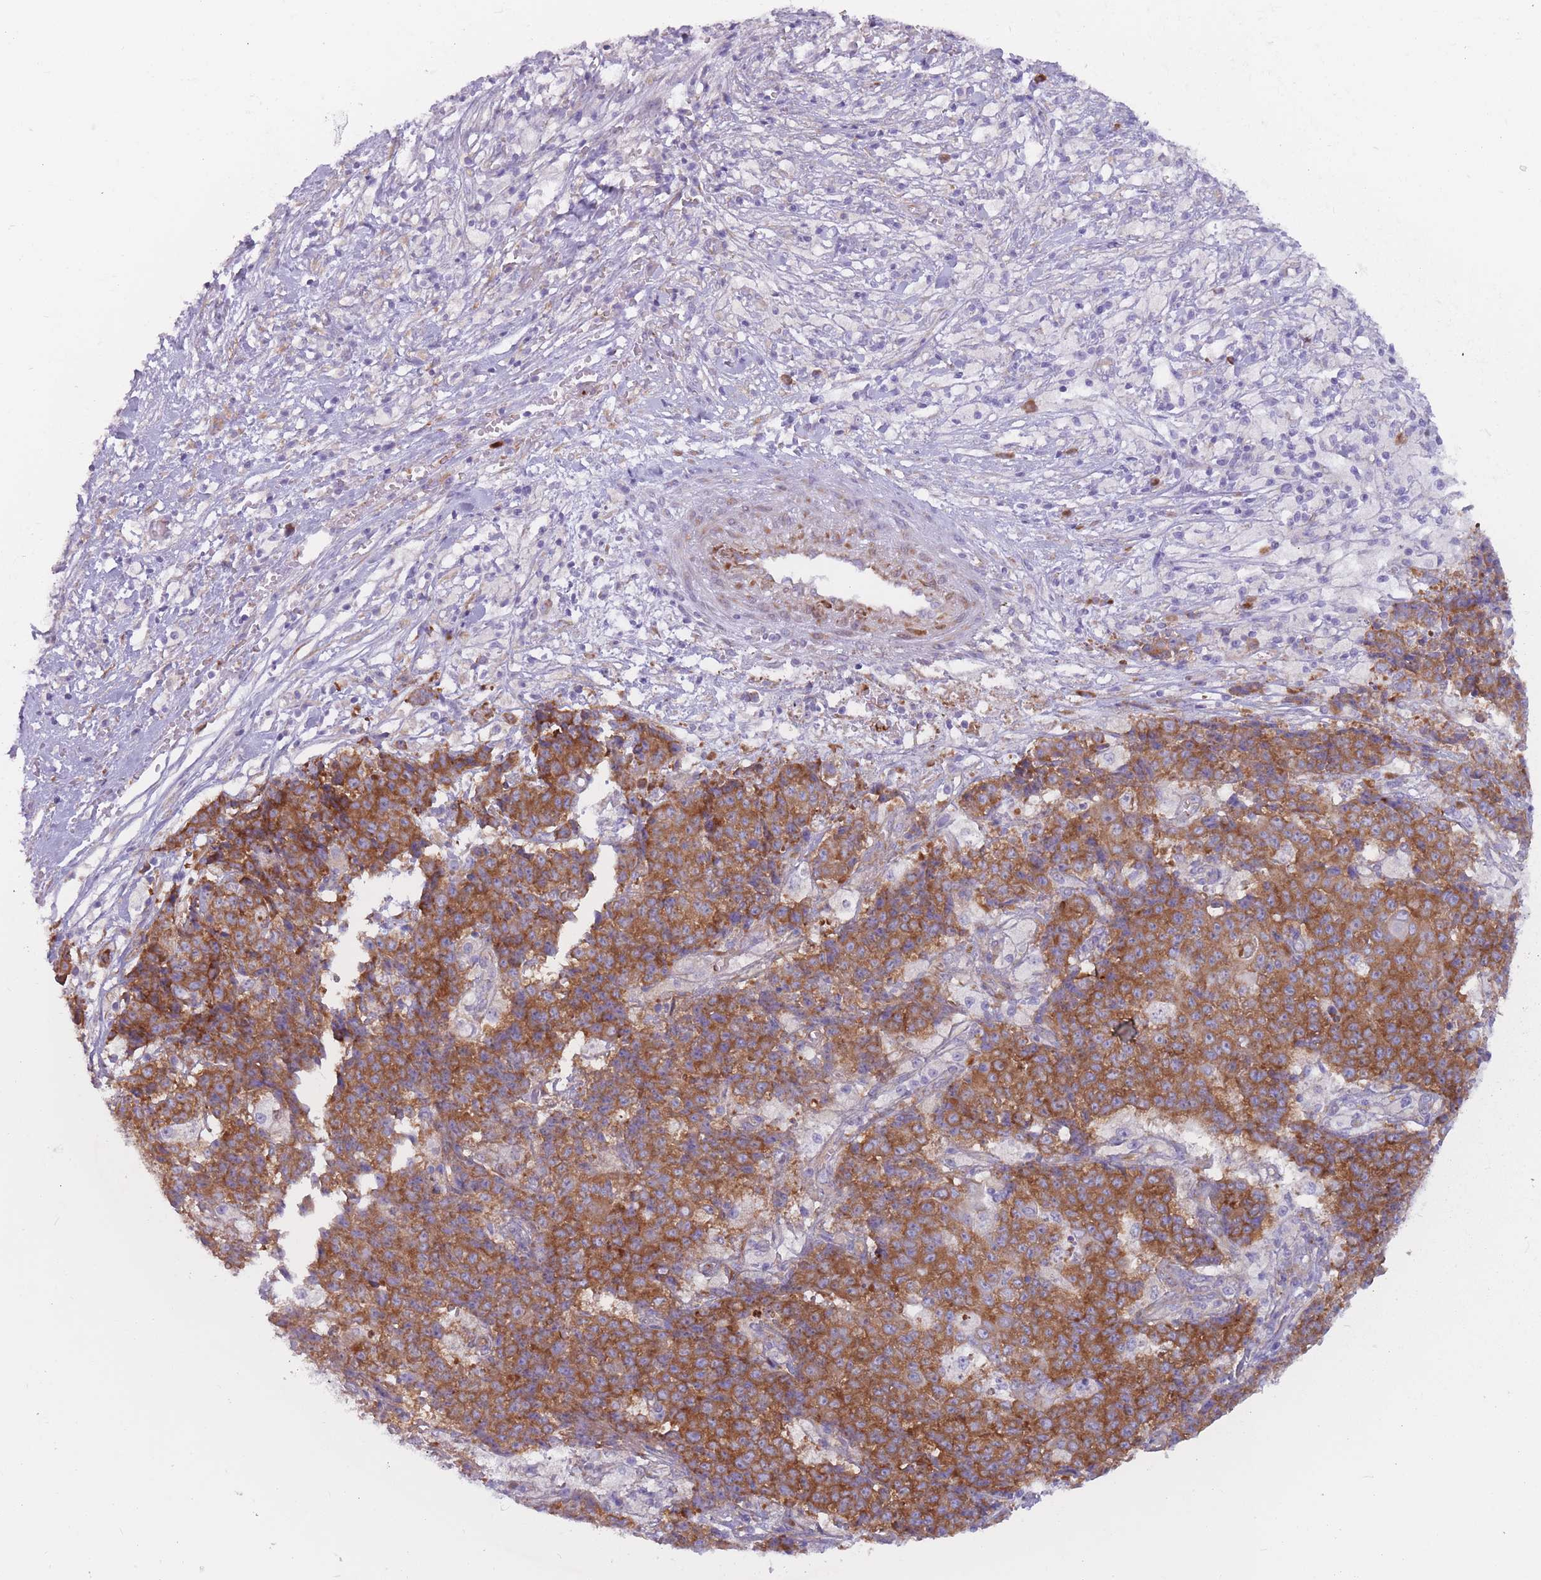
{"staining": {"intensity": "strong", "quantity": ">75%", "location": "cytoplasmic/membranous"}, "tissue": "ovarian cancer", "cell_type": "Tumor cells", "image_type": "cancer", "snomed": [{"axis": "morphology", "description": "Carcinoma, endometroid"}, {"axis": "topography", "description": "Ovary"}], "caption": "Immunohistochemistry (IHC) photomicrograph of ovarian cancer (endometroid carcinoma) stained for a protein (brown), which reveals high levels of strong cytoplasmic/membranous expression in approximately >75% of tumor cells.", "gene": "RPL18", "patient": {"sex": "female", "age": 42}}